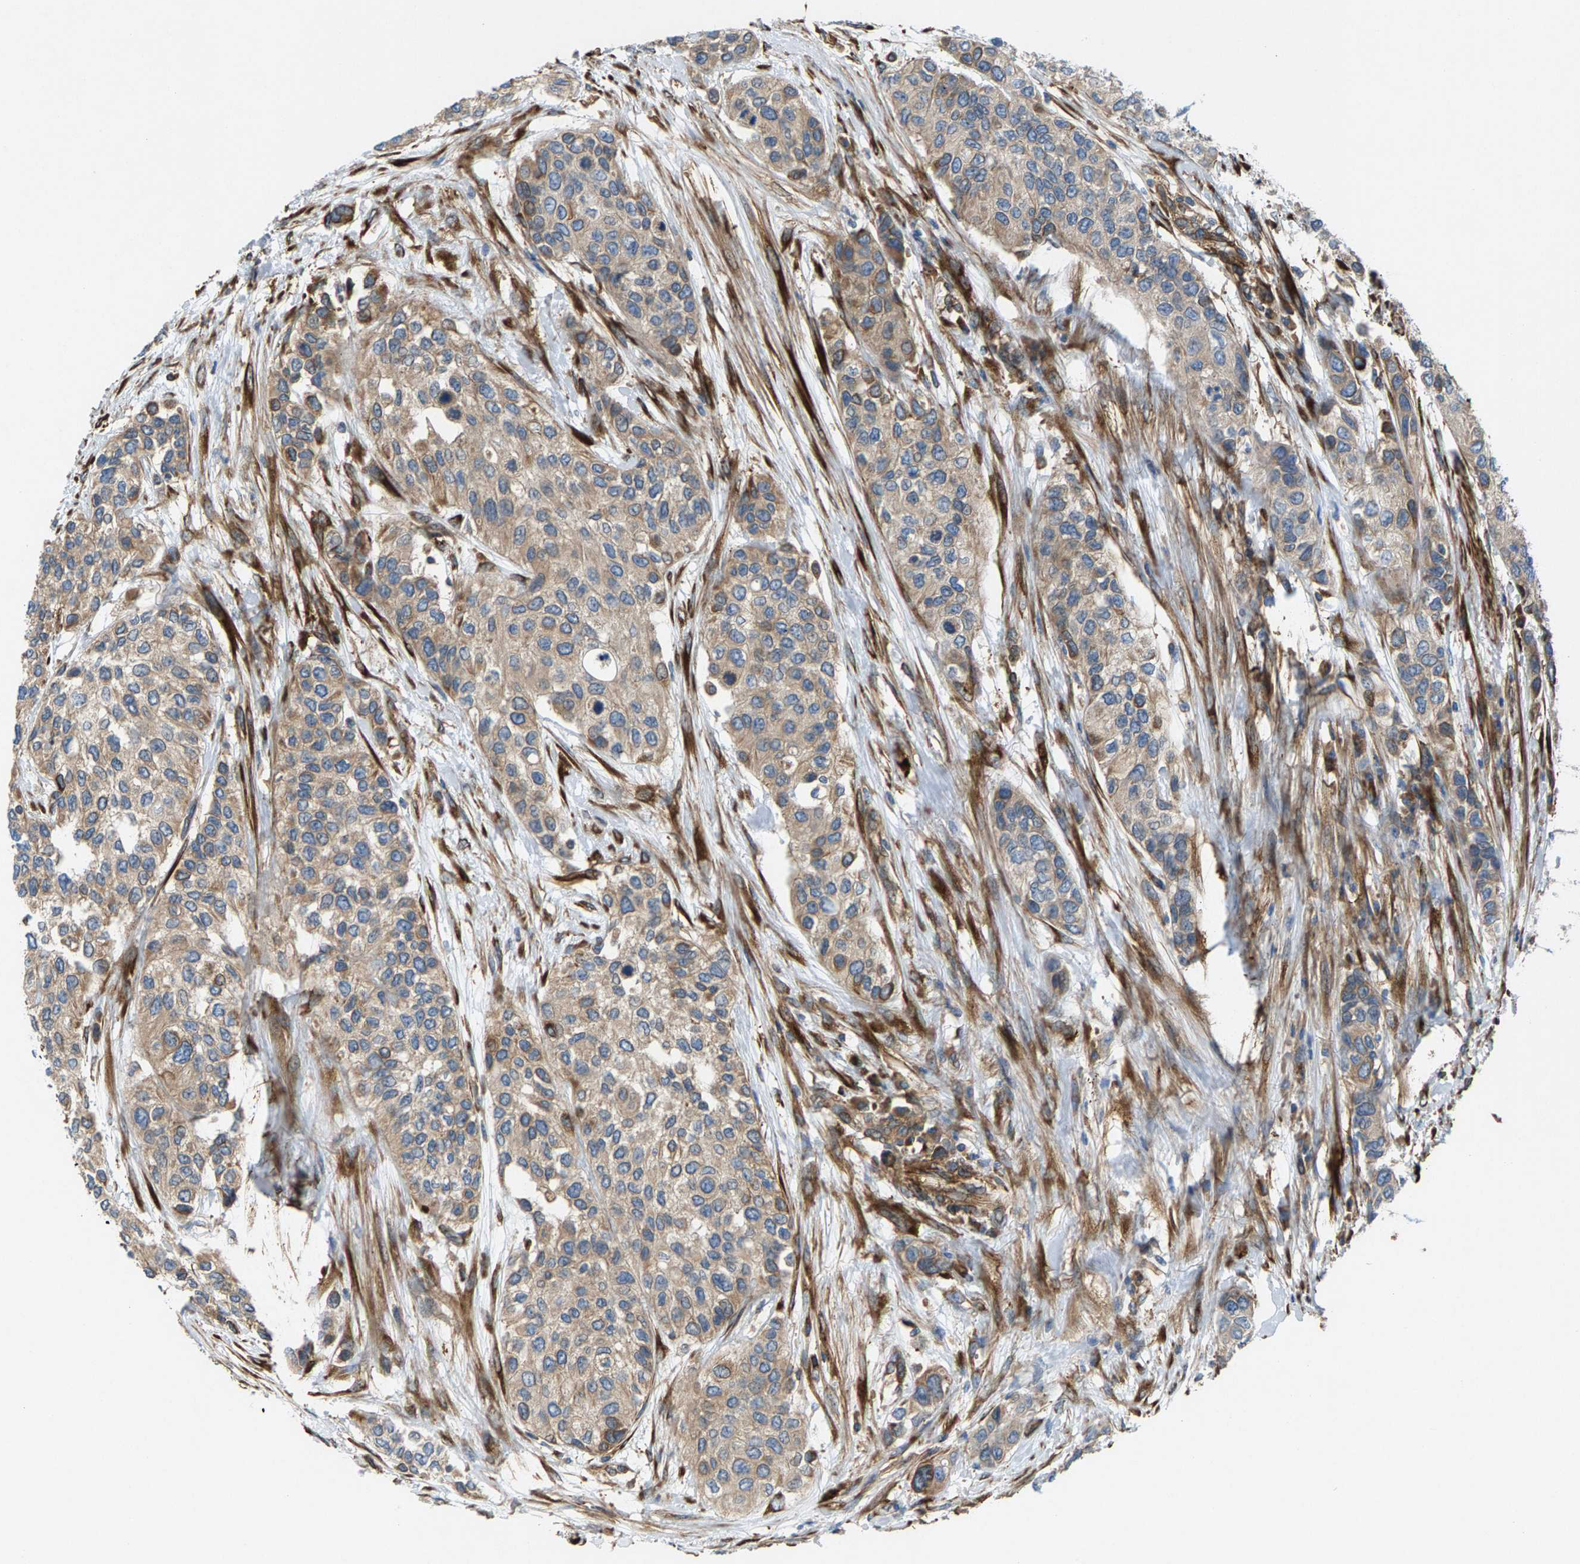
{"staining": {"intensity": "weak", "quantity": ">75%", "location": "cytoplasmic/membranous"}, "tissue": "urothelial cancer", "cell_type": "Tumor cells", "image_type": "cancer", "snomed": [{"axis": "morphology", "description": "Urothelial carcinoma, High grade"}, {"axis": "topography", "description": "Urinary bladder"}], "caption": "IHC of human urothelial cancer shows low levels of weak cytoplasmic/membranous staining in about >75% of tumor cells. The staining was performed using DAB, with brown indicating positive protein expression. Nuclei are stained blue with hematoxylin.", "gene": "PDCL", "patient": {"sex": "female", "age": 56}}